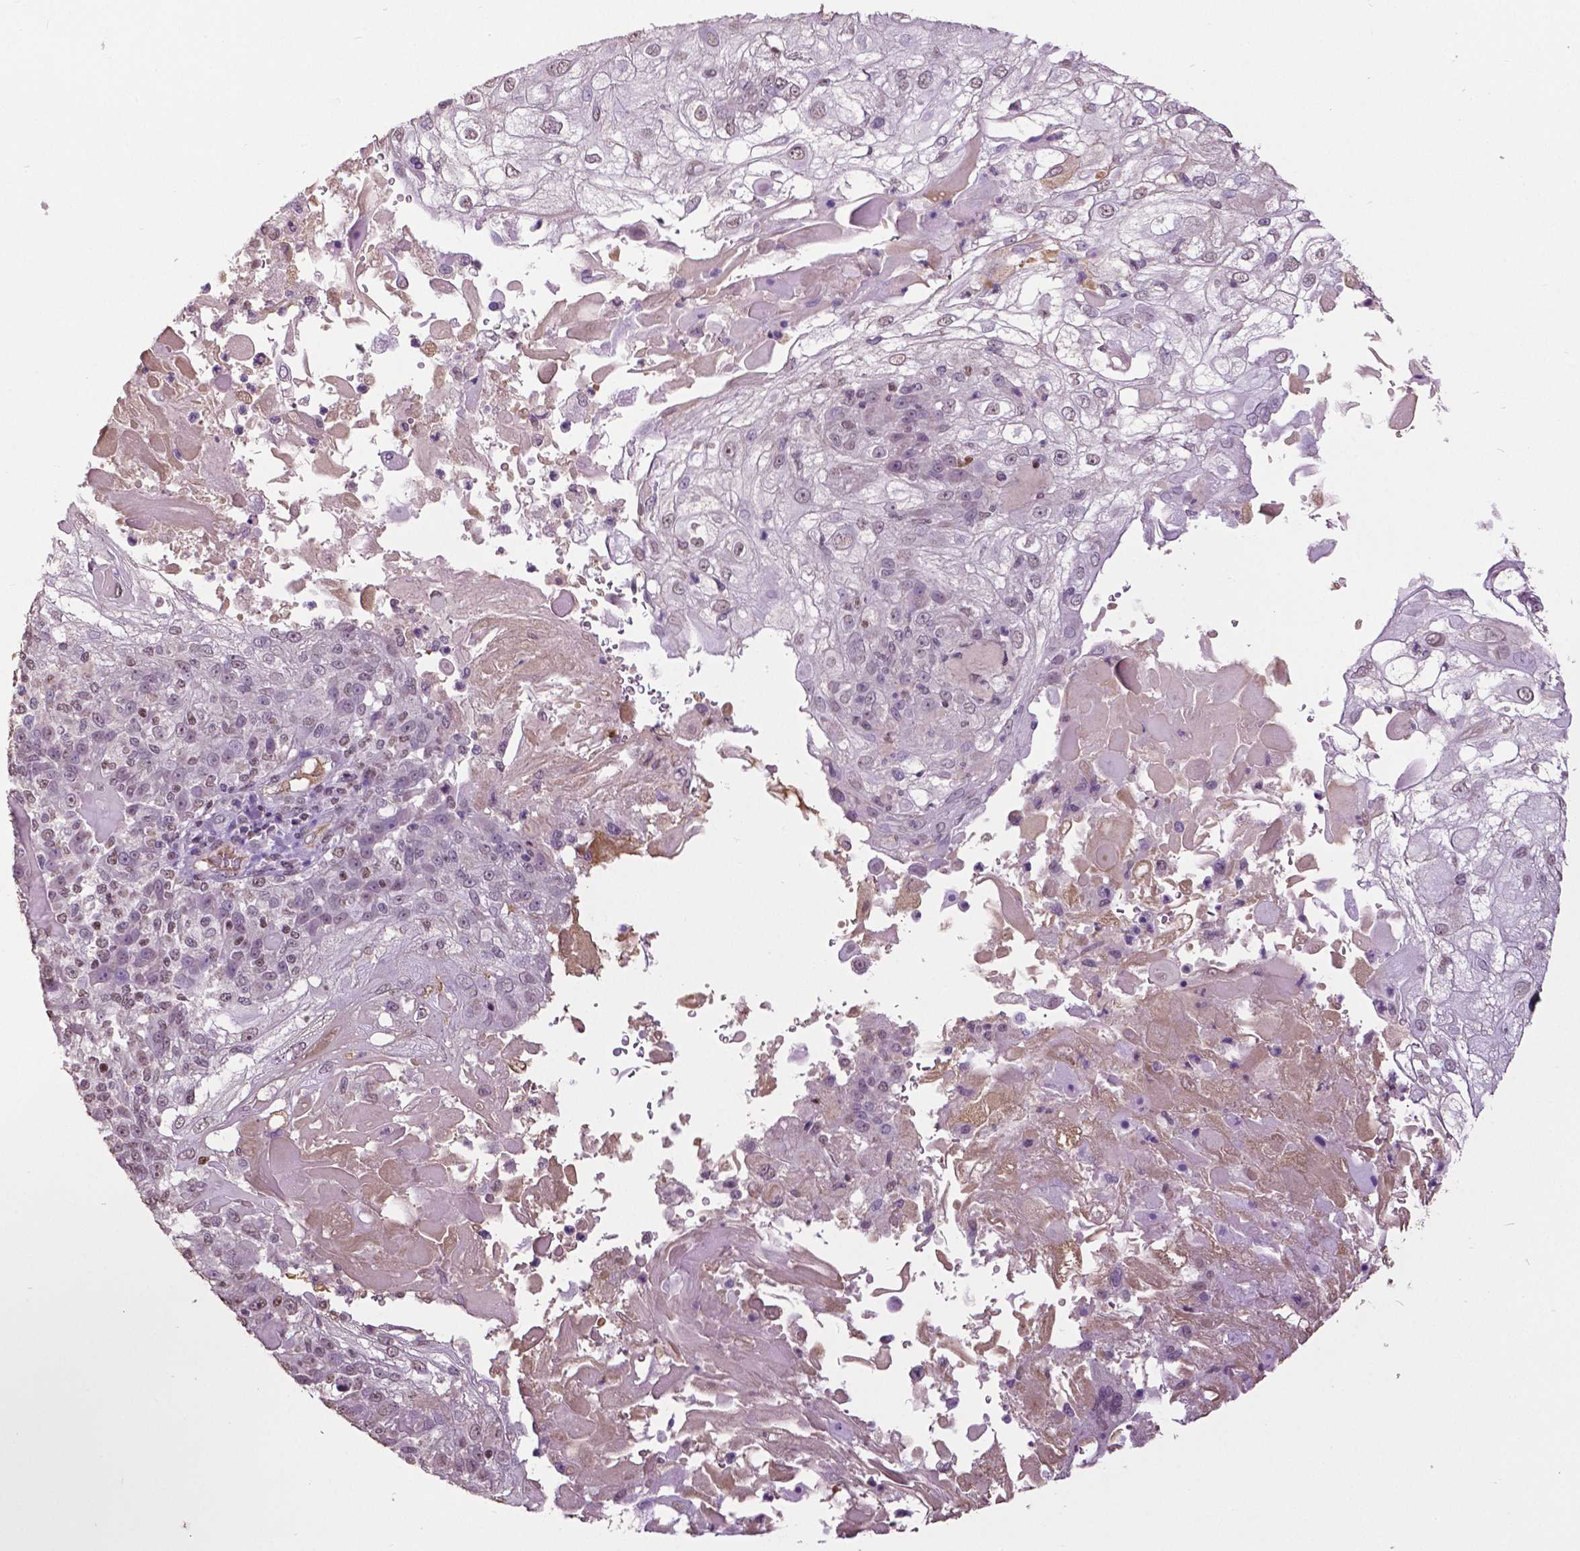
{"staining": {"intensity": "negative", "quantity": "none", "location": "none"}, "tissue": "skin cancer", "cell_type": "Tumor cells", "image_type": "cancer", "snomed": [{"axis": "morphology", "description": "Normal tissue, NOS"}, {"axis": "morphology", "description": "Squamous cell carcinoma, NOS"}, {"axis": "topography", "description": "Skin"}], "caption": "Tumor cells show no significant positivity in skin cancer (squamous cell carcinoma).", "gene": "RUNX3", "patient": {"sex": "female", "age": 83}}